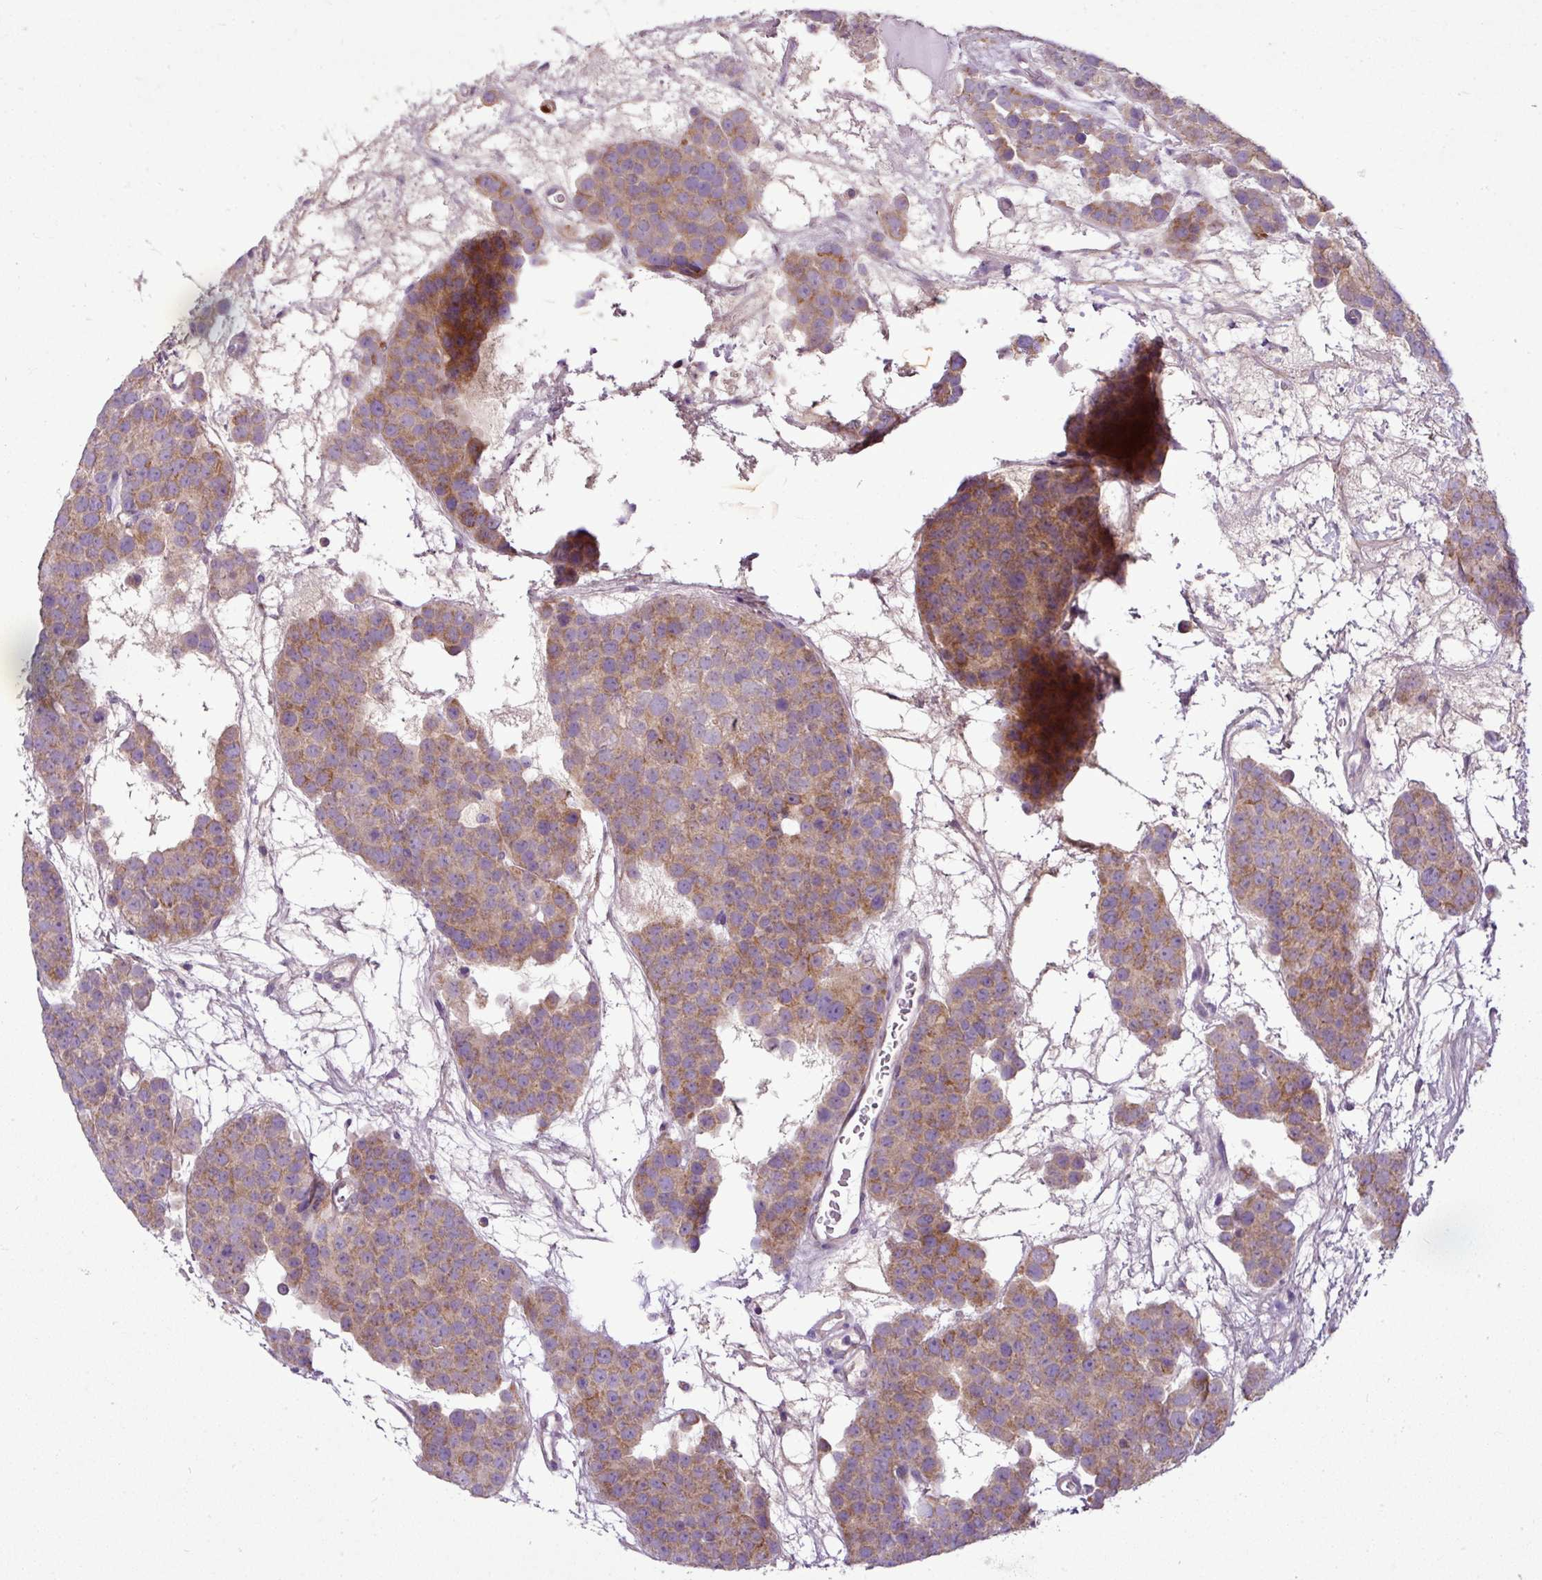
{"staining": {"intensity": "moderate", "quantity": "25%-75%", "location": "cytoplasmic/membranous"}, "tissue": "testis cancer", "cell_type": "Tumor cells", "image_type": "cancer", "snomed": [{"axis": "morphology", "description": "Seminoma, NOS"}, {"axis": "topography", "description": "Testis"}], "caption": "Immunohistochemistry of seminoma (testis) reveals medium levels of moderate cytoplasmic/membranous expression in about 25%-75% of tumor cells.", "gene": "GAN", "patient": {"sex": "male", "age": 71}}